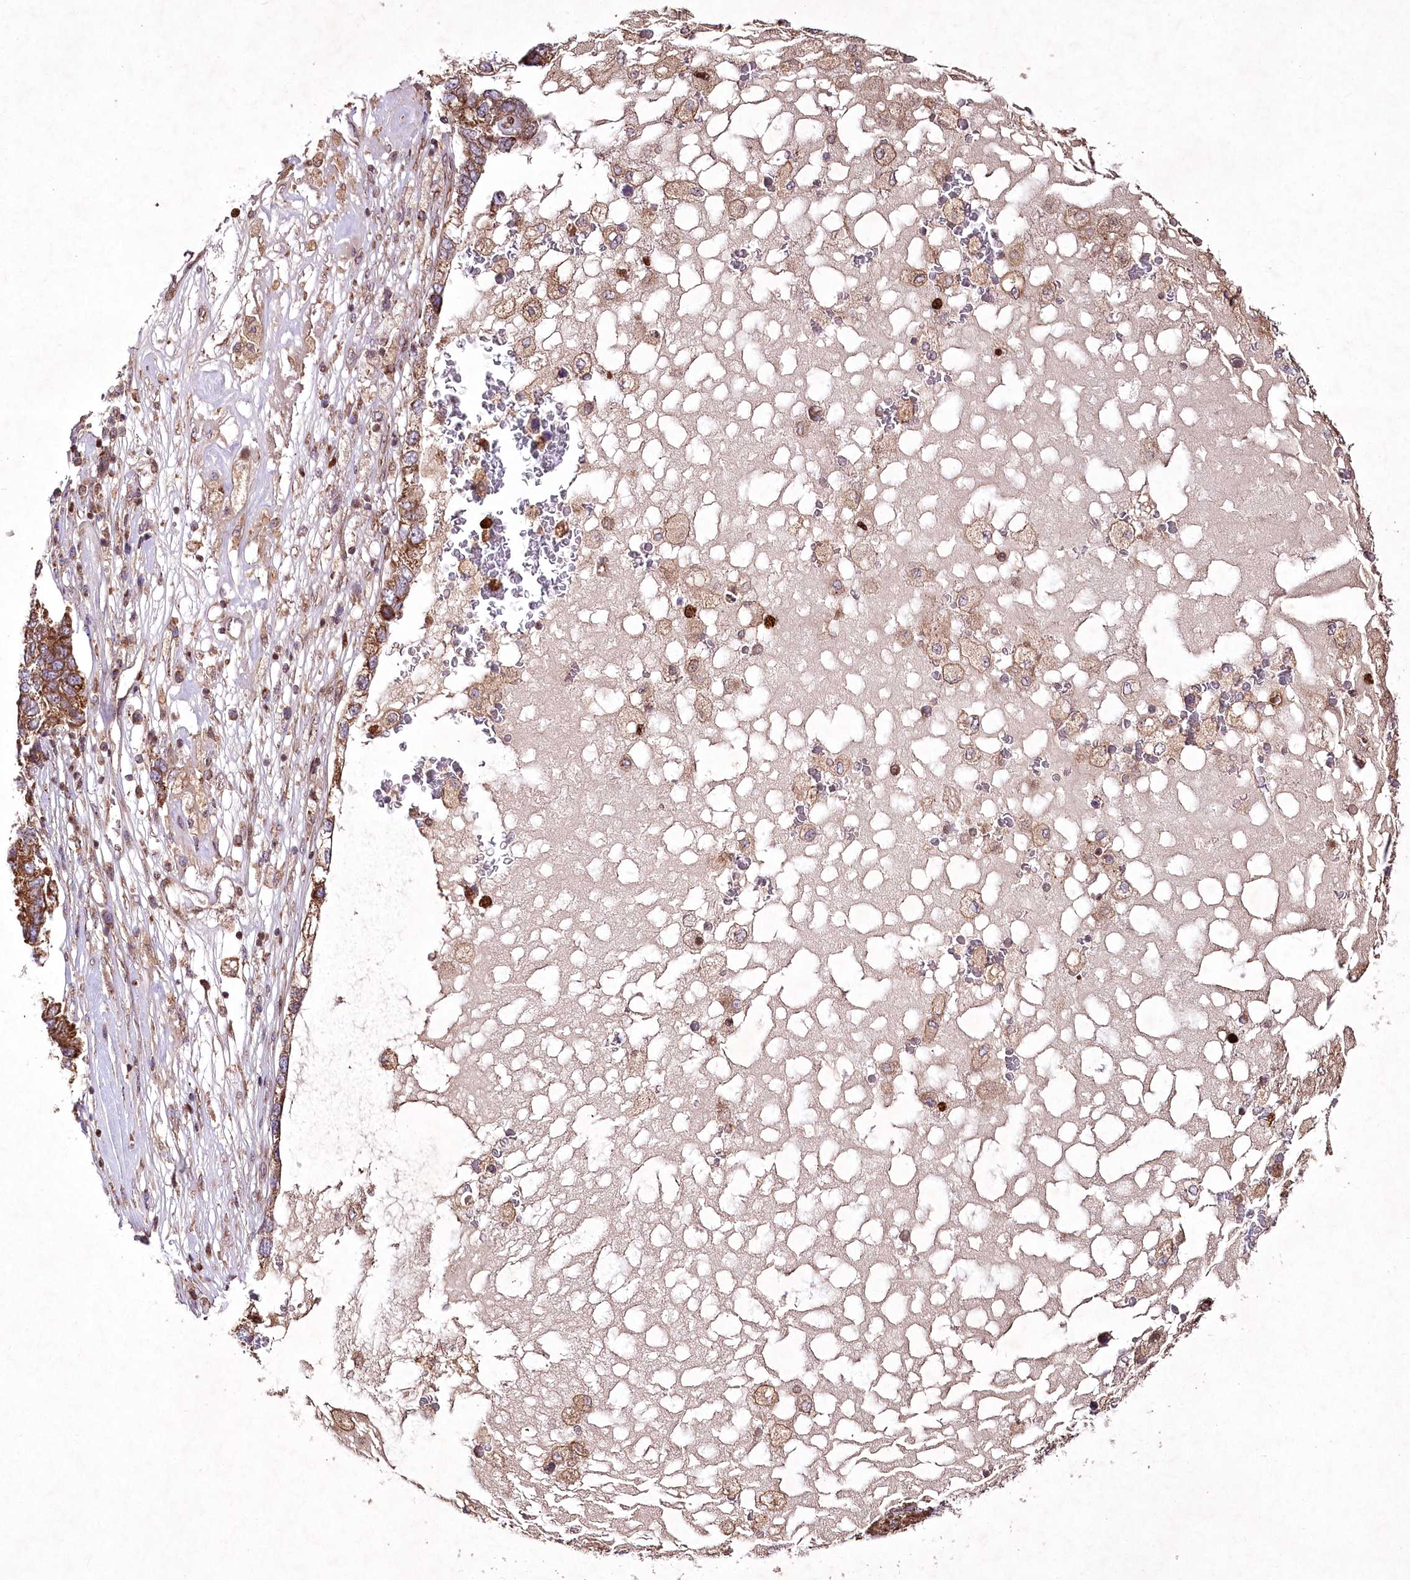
{"staining": {"intensity": "moderate", "quantity": ">75%", "location": "cytoplasmic/membranous"}, "tissue": "pancreatic cancer", "cell_type": "Tumor cells", "image_type": "cancer", "snomed": [{"axis": "morphology", "description": "Adenocarcinoma, NOS"}, {"axis": "topography", "description": "Pancreas"}], "caption": "IHC (DAB) staining of human pancreatic cancer (adenocarcinoma) exhibits moderate cytoplasmic/membranous protein staining in approximately >75% of tumor cells.", "gene": "PSTK", "patient": {"sex": "female", "age": 61}}